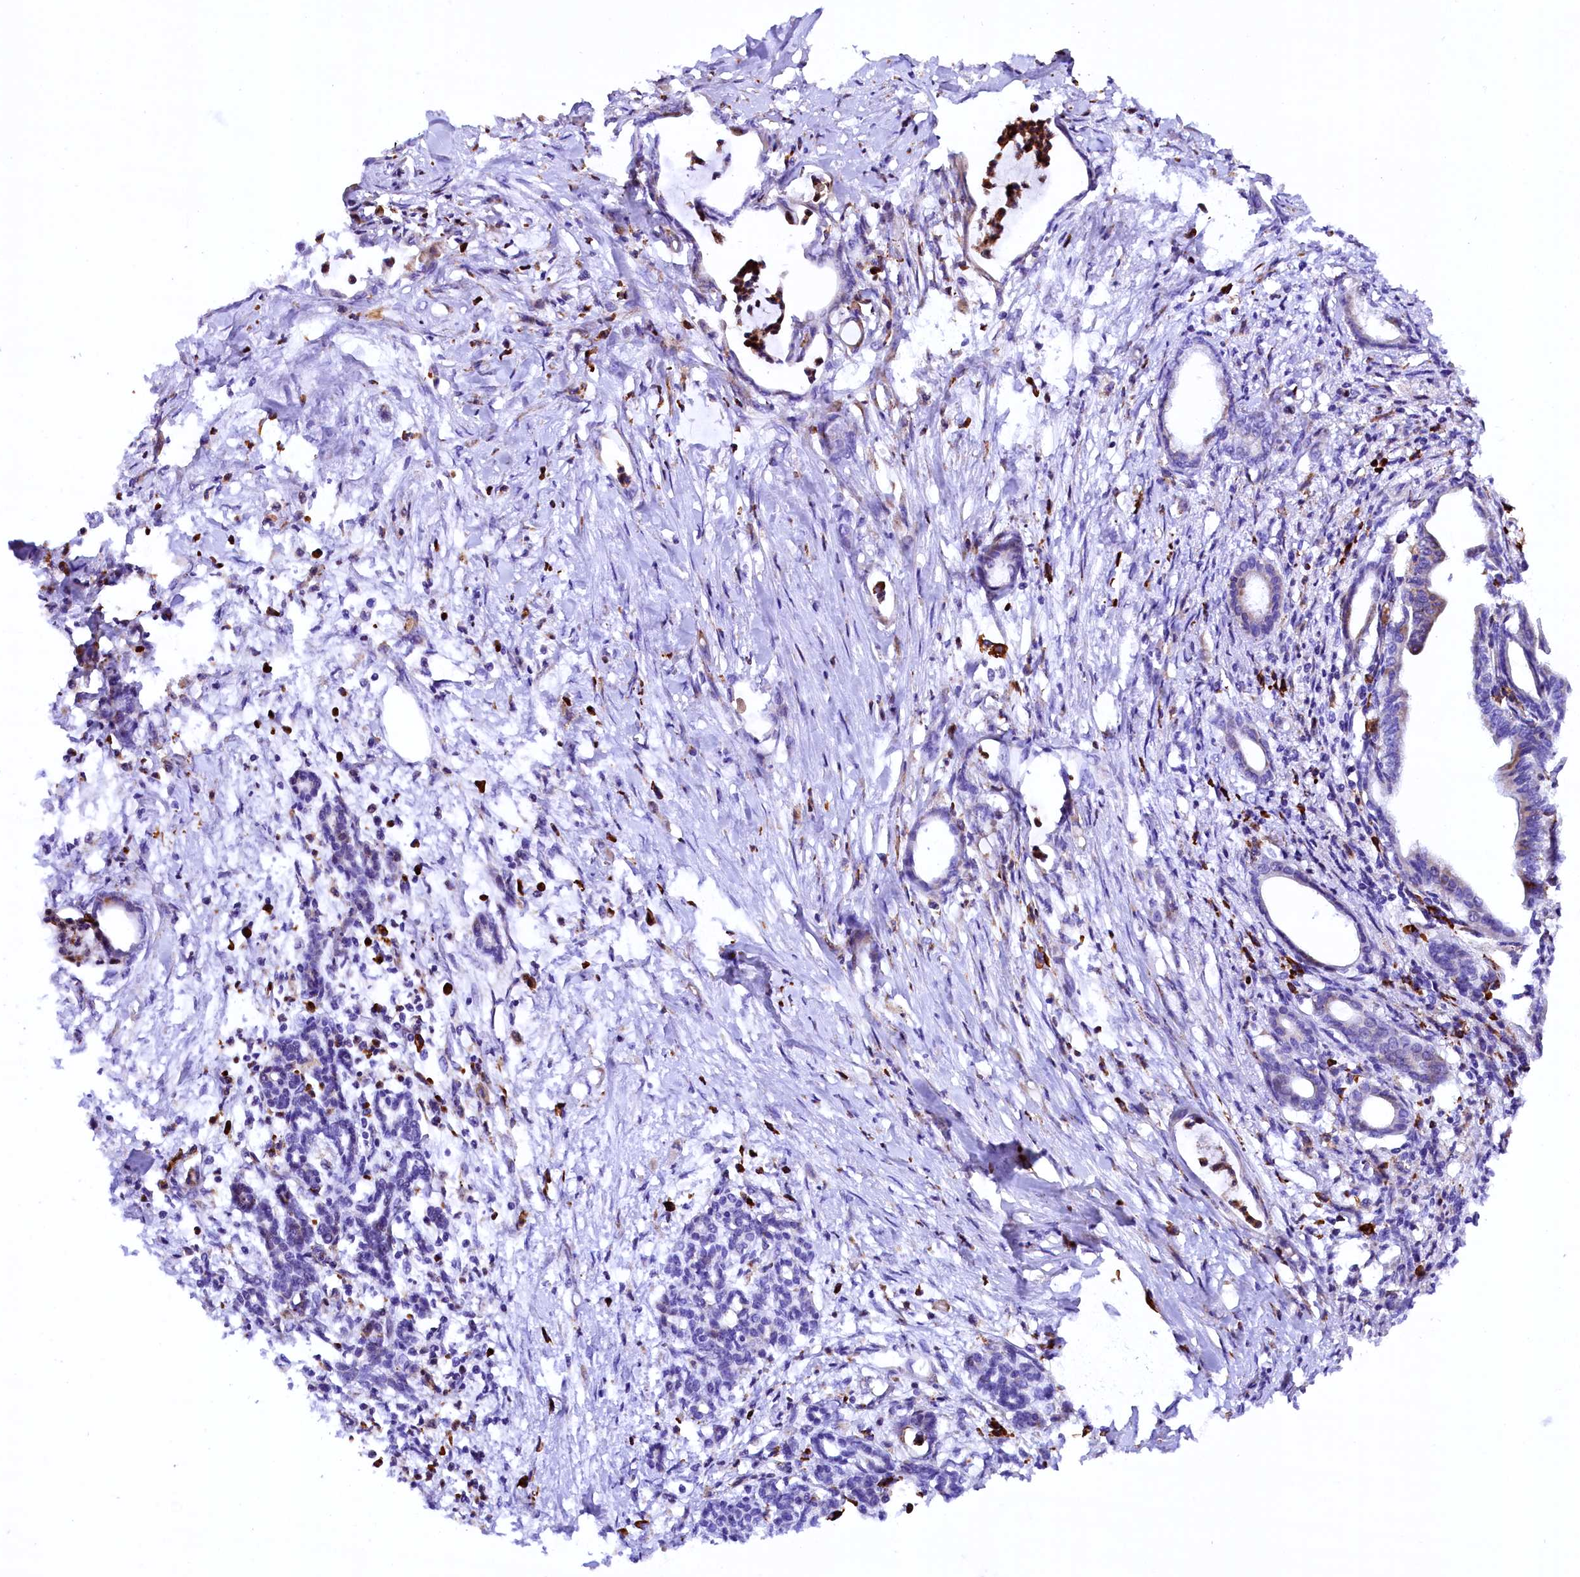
{"staining": {"intensity": "negative", "quantity": "none", "location": "none"}, "tissue": "pancreatic cancer", "cell_type": "Tumor cells", "image_type": "cancer", "snomed": [{"axis": "morphology", "description": "Adenocarcinoma, NOS"}, {"axis": "topography", "description": "Pancreas"}], "caption": "This photomicrograph is of adenocarcinoma (pancreatic) stained with IHC to label a protein in brown with the nuclei are counter-stained blue. There is no expression in tumor cells. The staining is performed using DAB brown chromogen with nuclei counter-stained in using hematoxylin.", "gene": "CMTR2", "patient": {"sex": "female", "age": 55}}